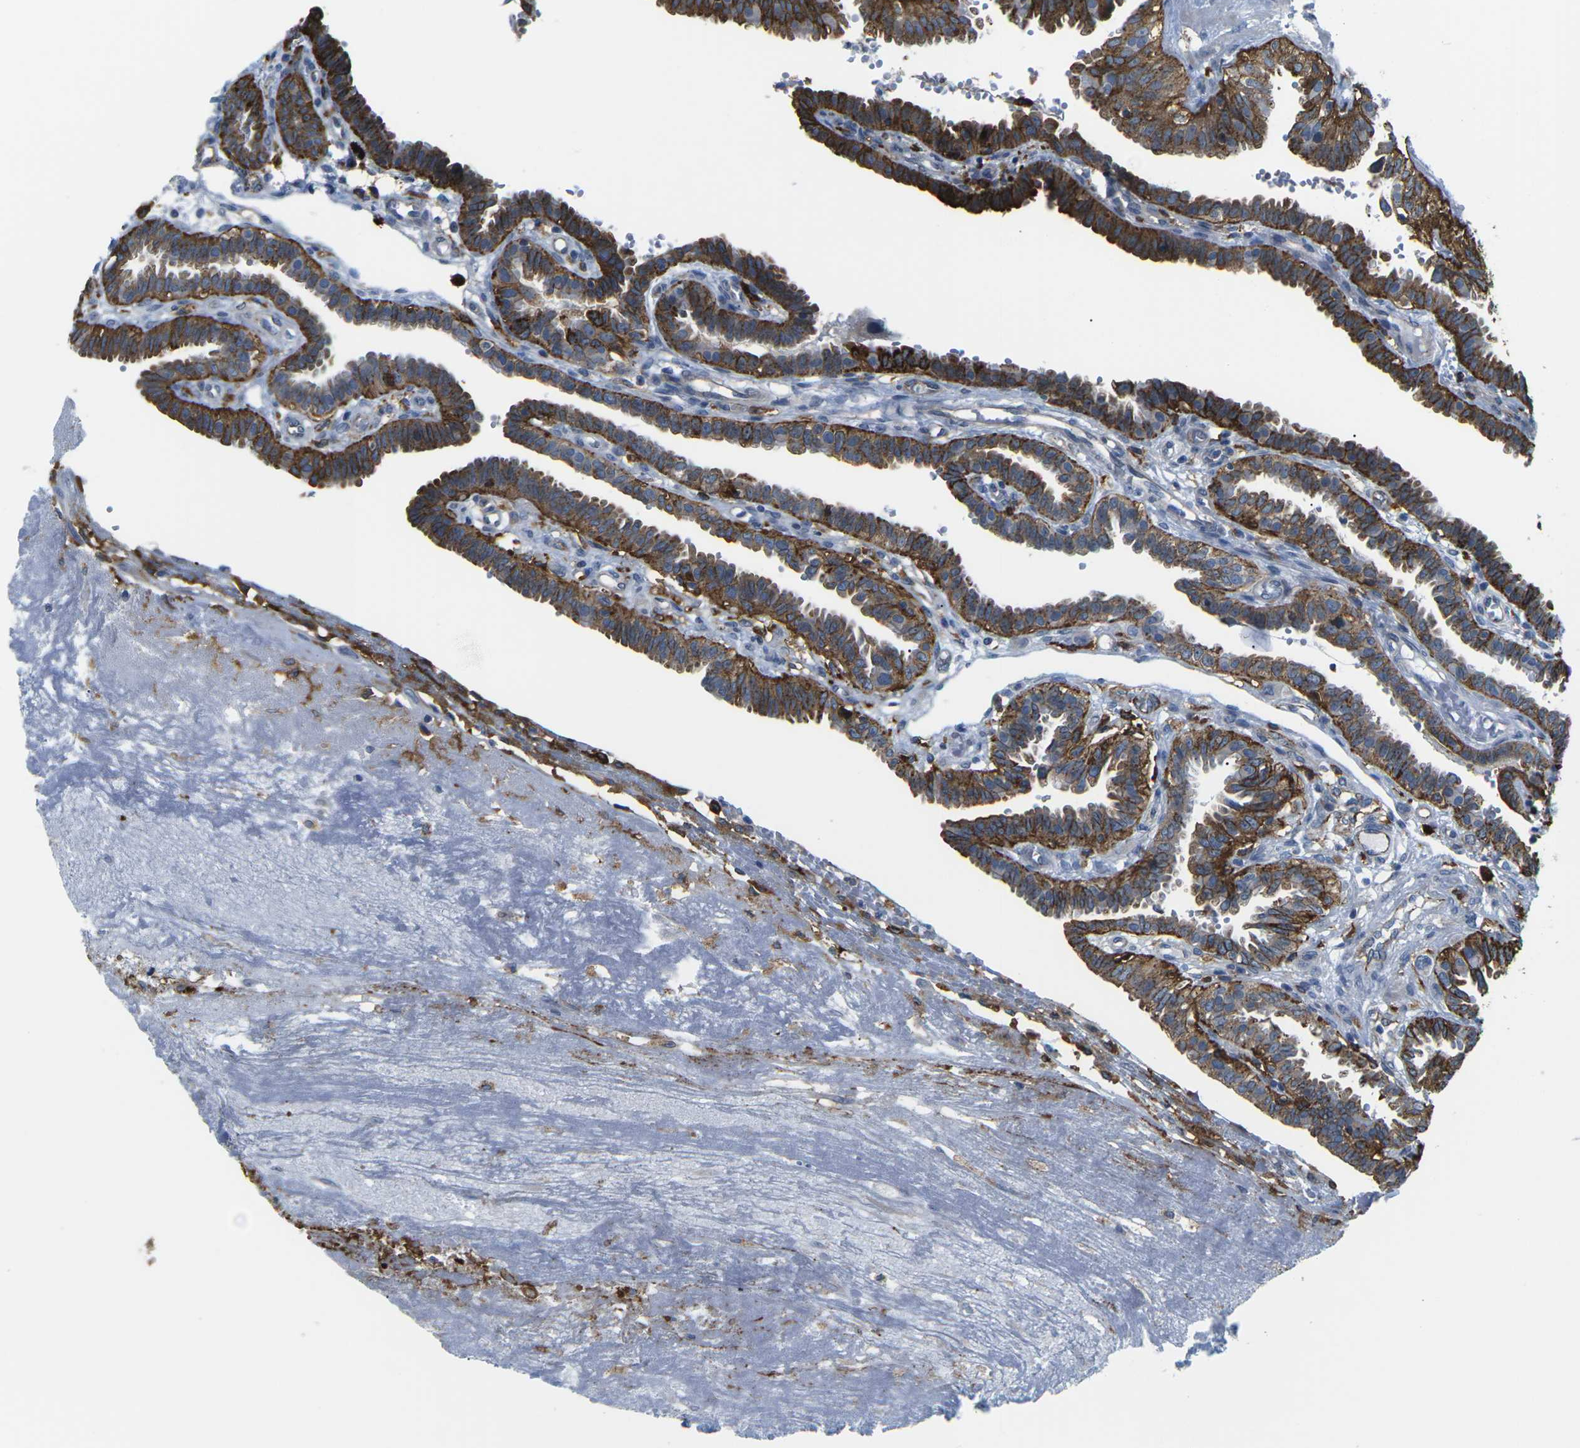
{"staining": {"intensity": "strong", "quantity": ">75%", "location": "cytoplasmic/membranous"}, "tissue": "fallopian tube", "cell_type": "Glandular cells", "image_type": "normal", "snomed": [{"axis": "morphology", "description": "Normal tissue, NOS"}, {"axis": "topography", "description": "Fallopian tube"}, {"axis": "topography", "description": "Placenta"}], "caption": "A high amount of strong cytoplasmic/membranous positivity is seen in about >75% of glandular cells in unremarkable fallopian tube. Using DAB (brown) and hematoxylin (blue) stains, captured at high magnification using brightfield microscopy.", "gene": "PTPN1", "patient": {"sex": "female", "age": 34}}